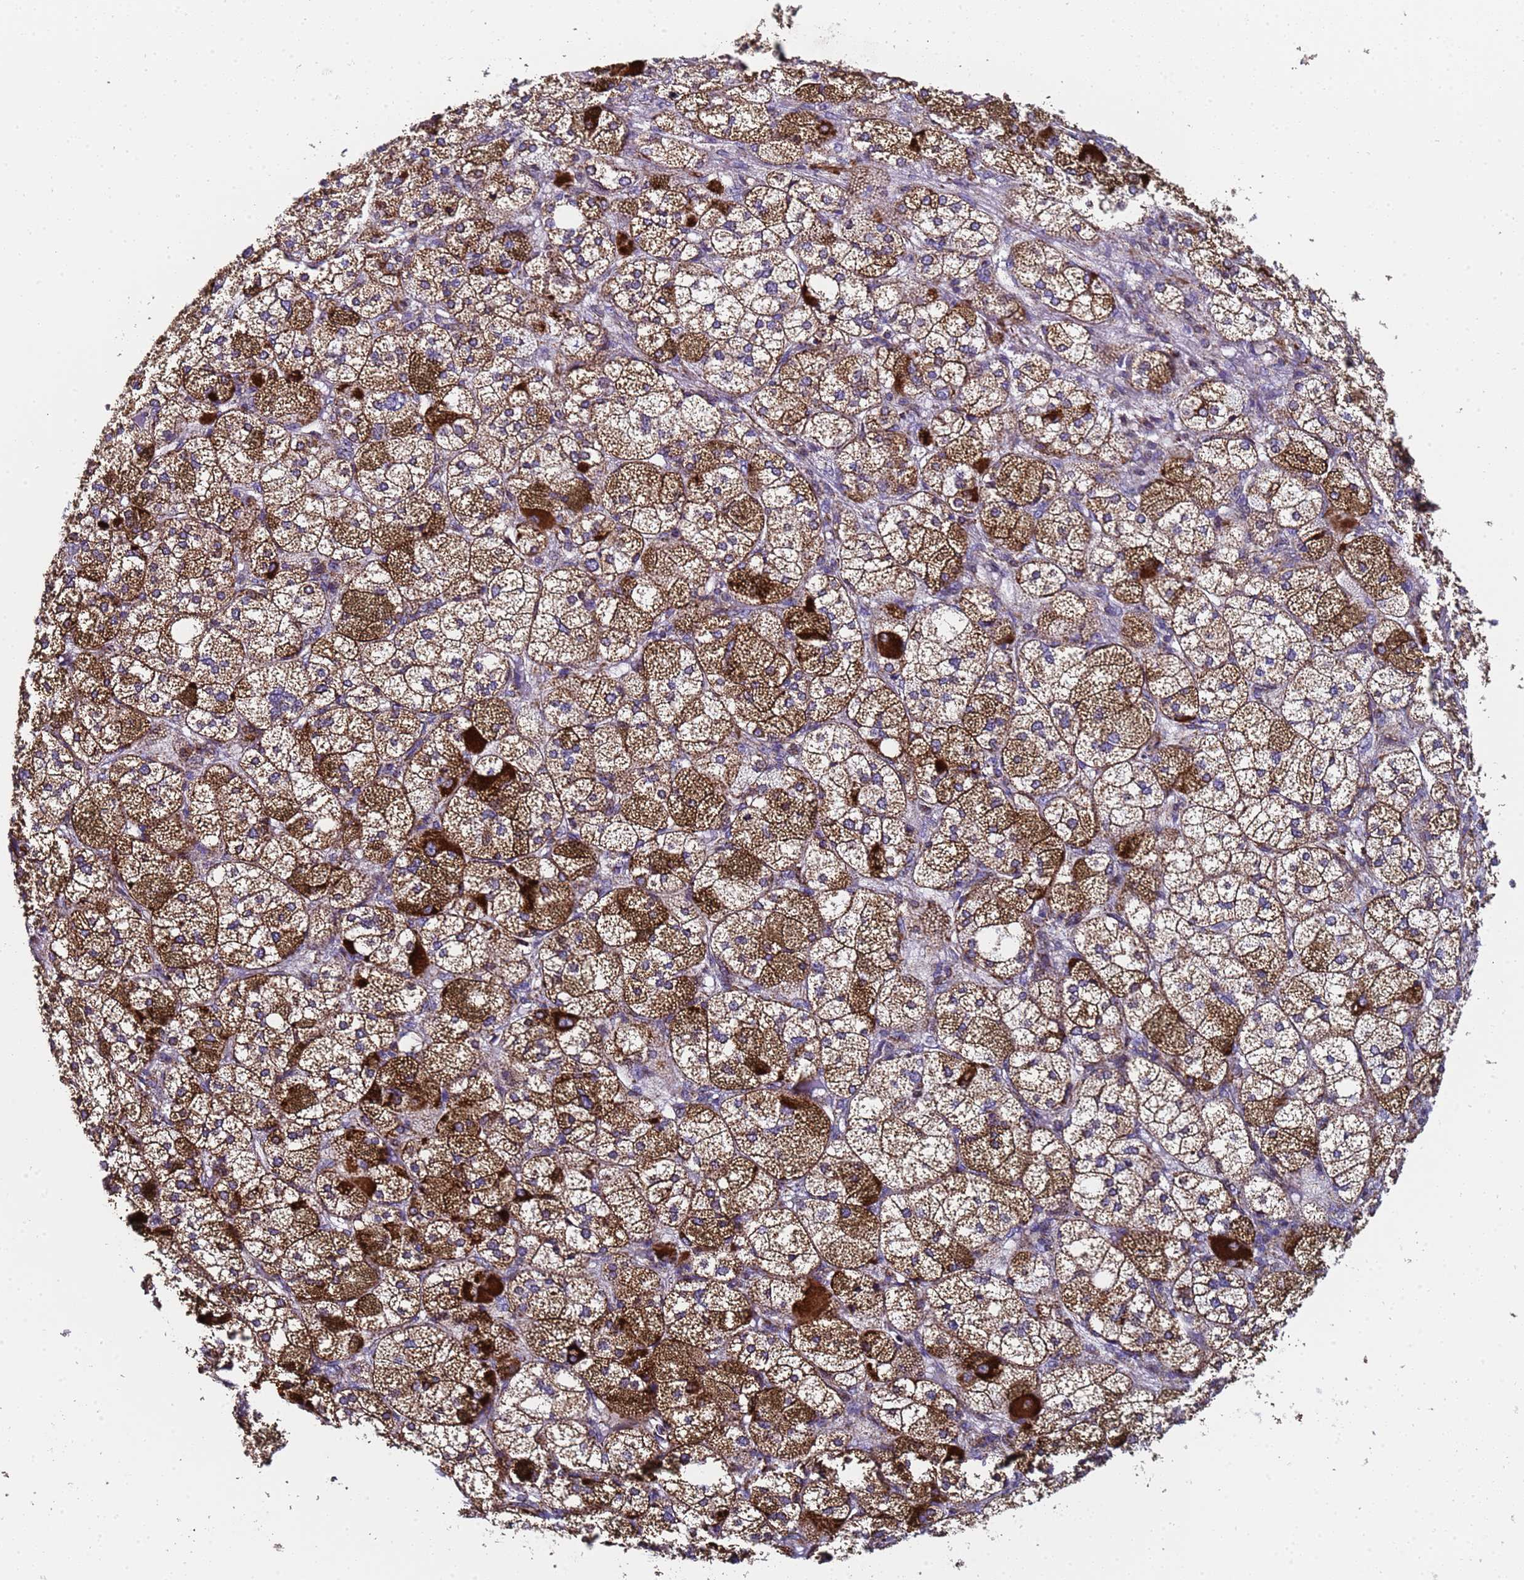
{"staining": {"intensity": "strong", "quantity": ">75%", "location": "cytoplasmic/membranous"}, "tissue": "adrenal gland", "cell_type": "Glandular cells", "image_type": "normal", "snomed": [{"axis": "morphology", "description": "Normal tissue, NOS"}, {"axis": "topography", "description": "Adrenal gland"}], "caption": "A photomicrograph of adrenal gland stained for a protein displays strong cytoplasmic/membranous brown staining in glandular cells. Nuclei are stained in blue.", "gene": "MRPS12", "patient": {"sex": "female", "age": 61}}